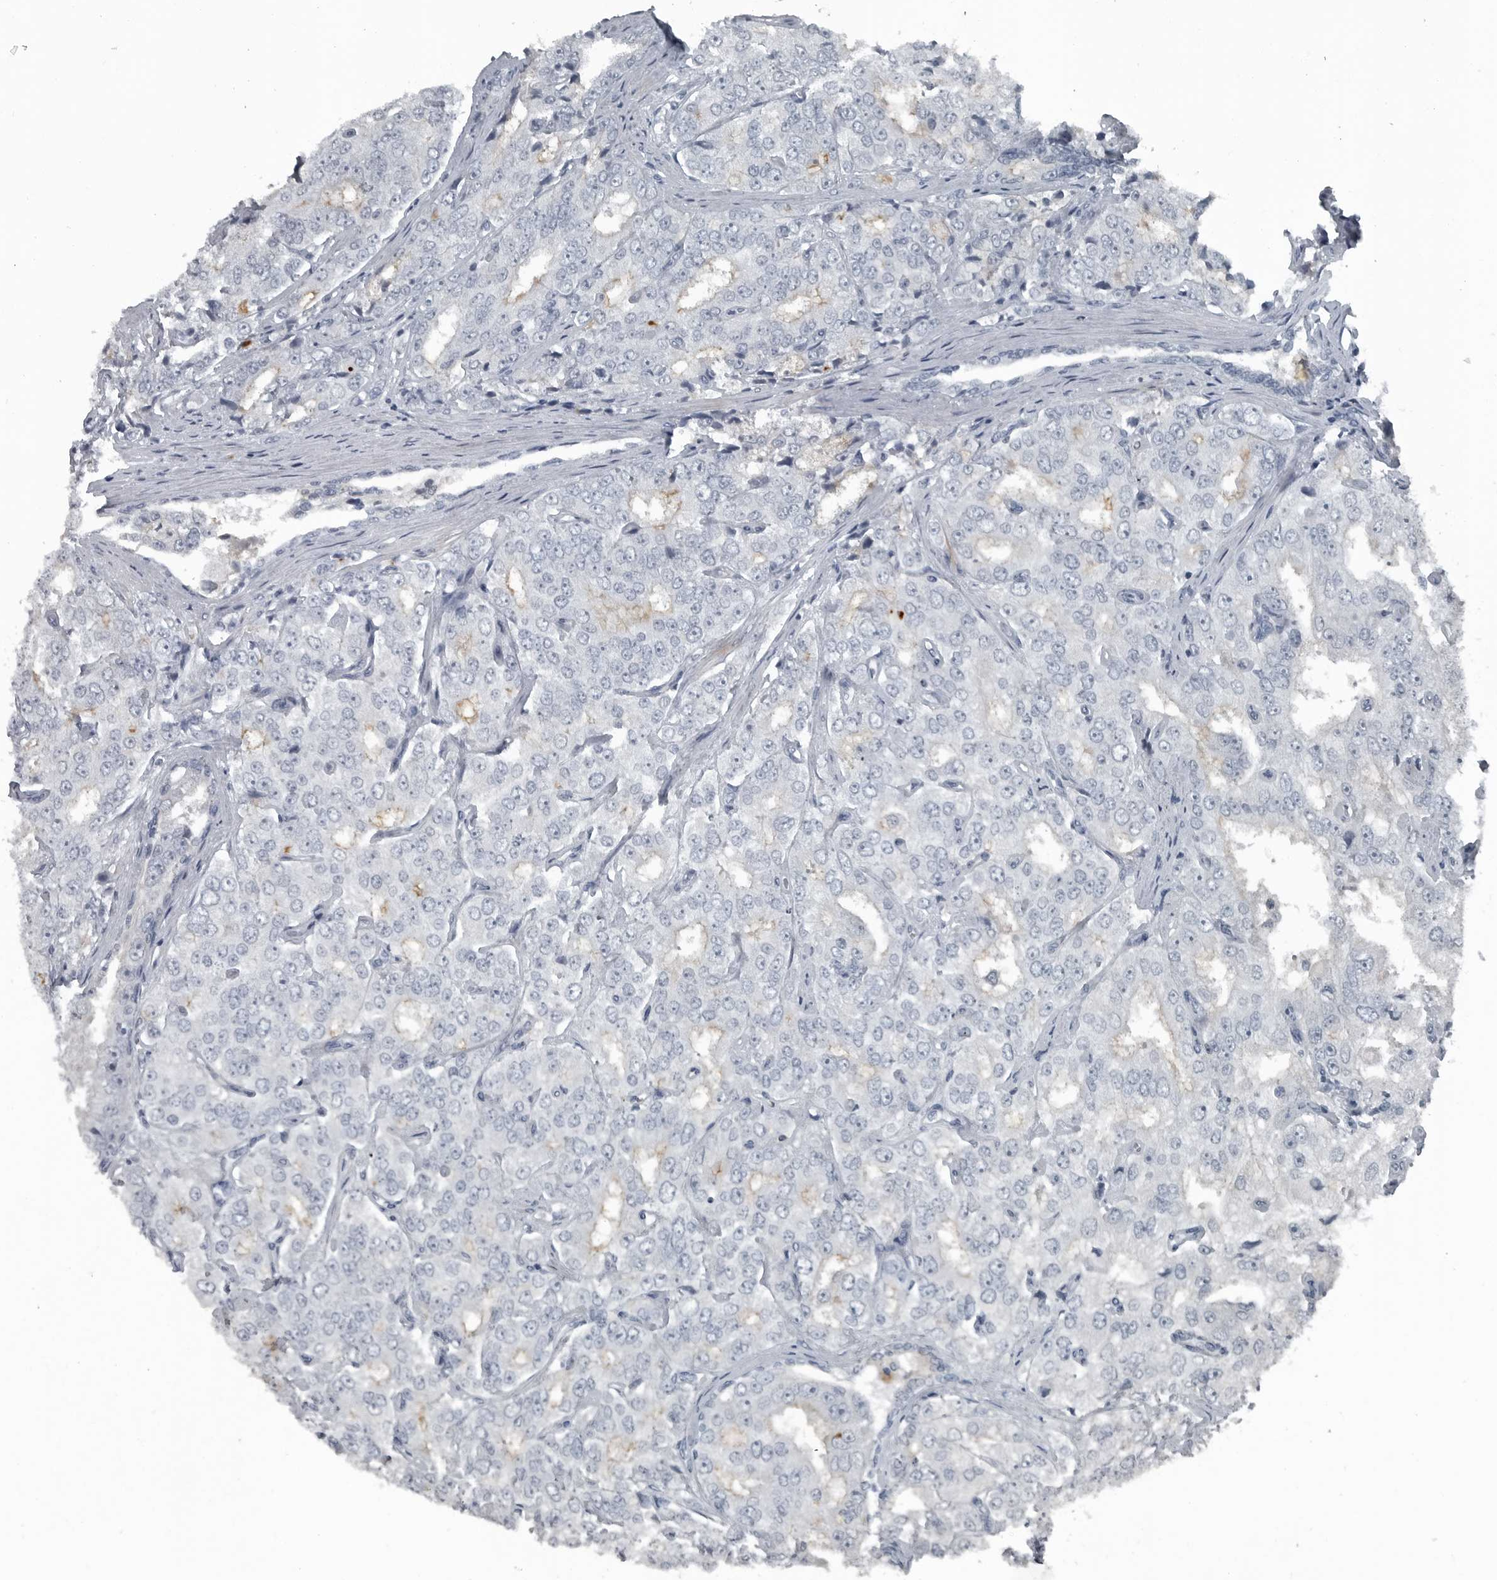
{"staining": {"intensity": "moderate", "quantity": "25%-75%", "location": "cytoplasmic/membranous"}, "tissue": "prostate cancer", "cell_type": "Tumor cells", "image_type": "cancer", "snomed": [{"axis": "morphology", "description": "Adenocarcinoma, High grade"}, {"axis": "topography", "description": "Prostate"}], "caption": "IHC photomicrograph of high-grade adenocarcinoma (prostate) stained for a protein (brown), which exhibits medium levels of moderate cytoplasmic/membranous positivity in approximately 25%-75% of tumor cells.", "gene": "GAK", "patient": {"sex": "male", "age": 58}}